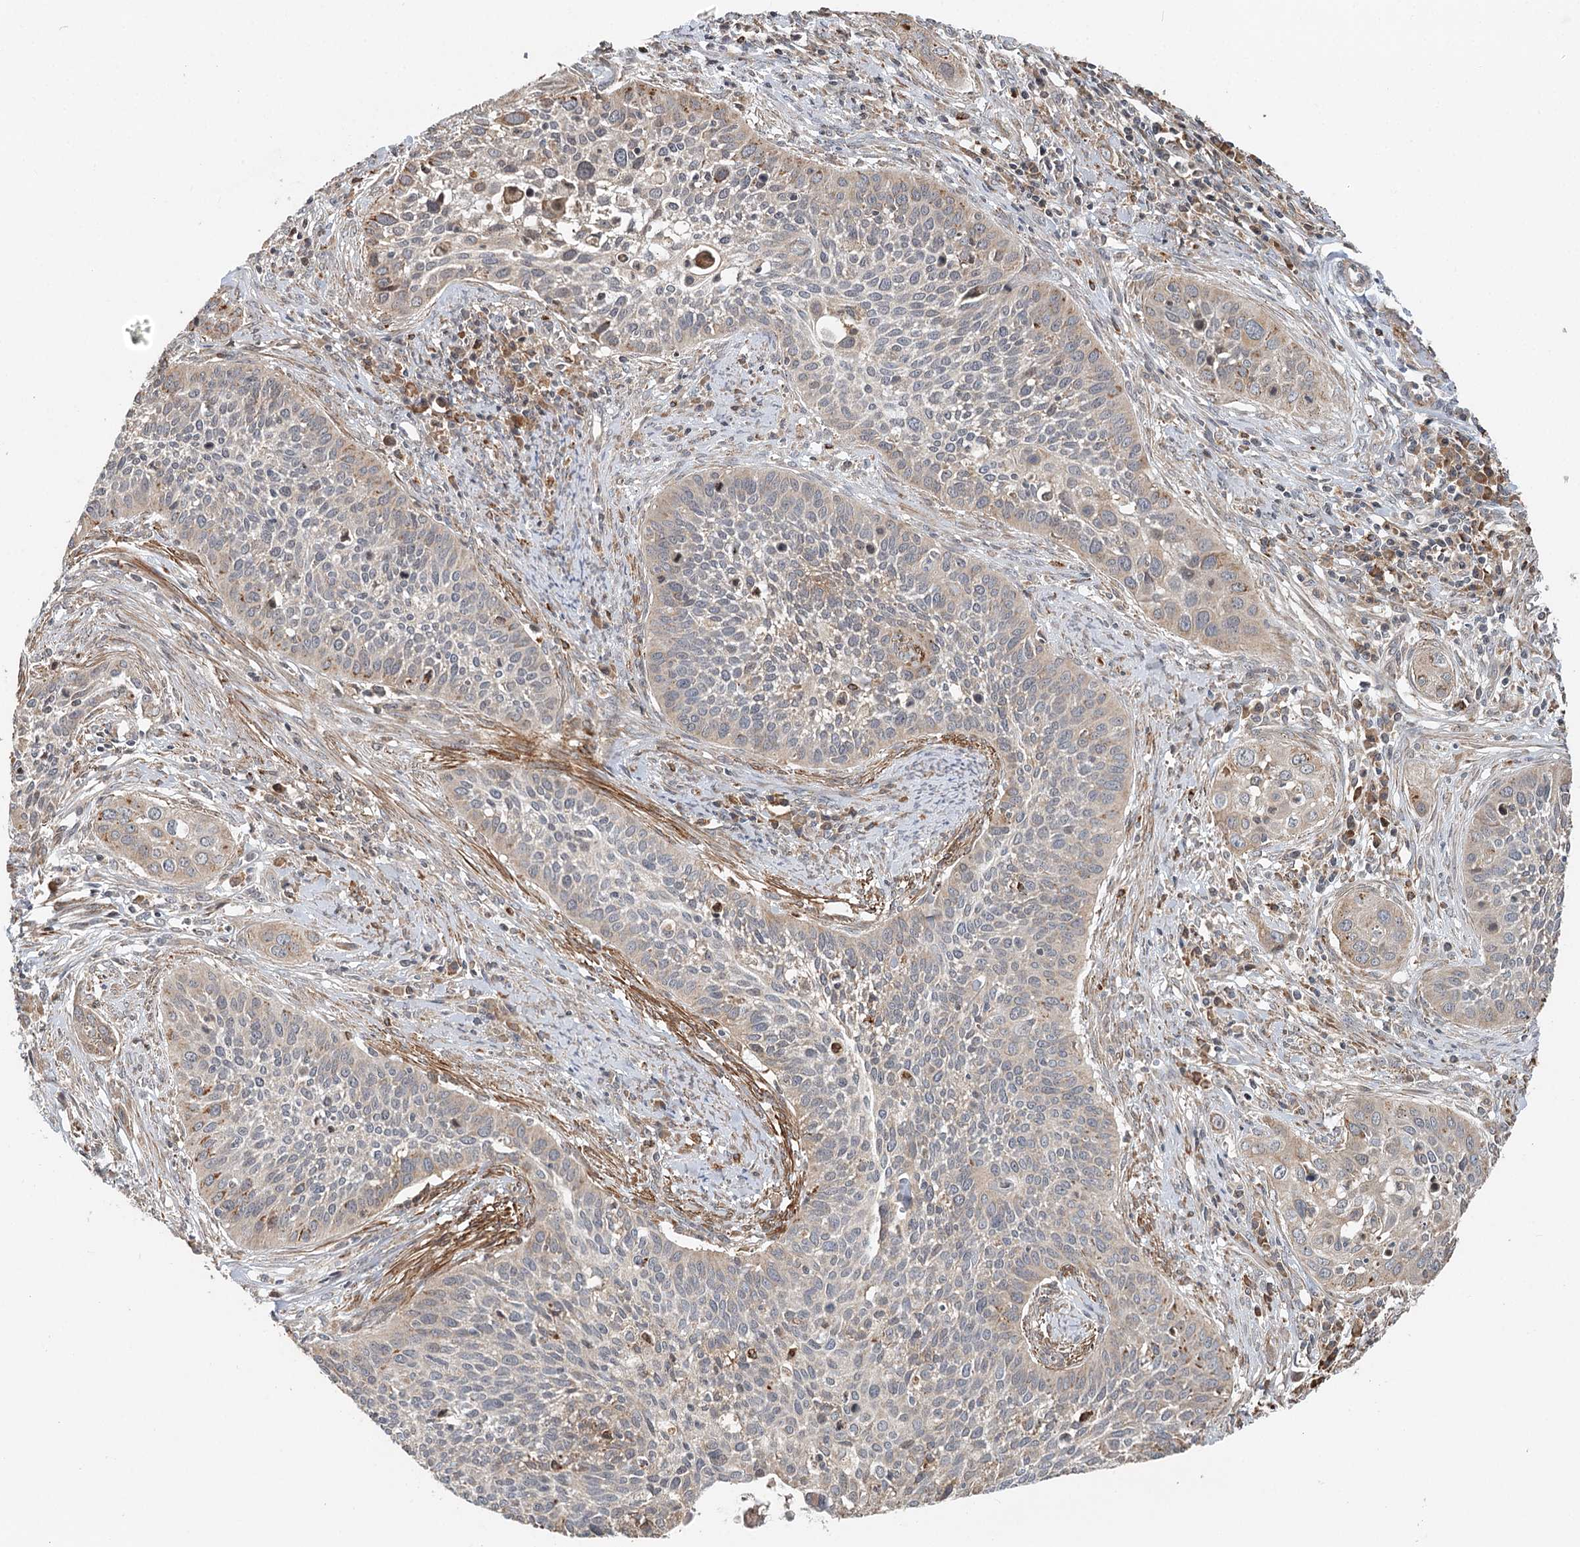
{"staining": {"intensity": "weak", "quantity": "<25%", "location": "cytoplasmic/membranous"}, "tissue": "cervical cancer", "cell_type": "Tumor cells", "image_type": "cancer", "snomed": [{"axis": "morphology", "description": "Squamous cell carcinoma, NOS"}, {"axis": "topography", "description": "Cervix"}], "caption": "There is no significant expression in tumor cells of squamous cell carcinoma (cervical). (Stains: DAB (3,3'-diaminobenzidine) immunohistochemistry with hematoxylin counter stain, Microscopy: brightfield microscopy at high magnification).", "gene": "RNF111", "patient": {"sex": "female", "age": 34}}